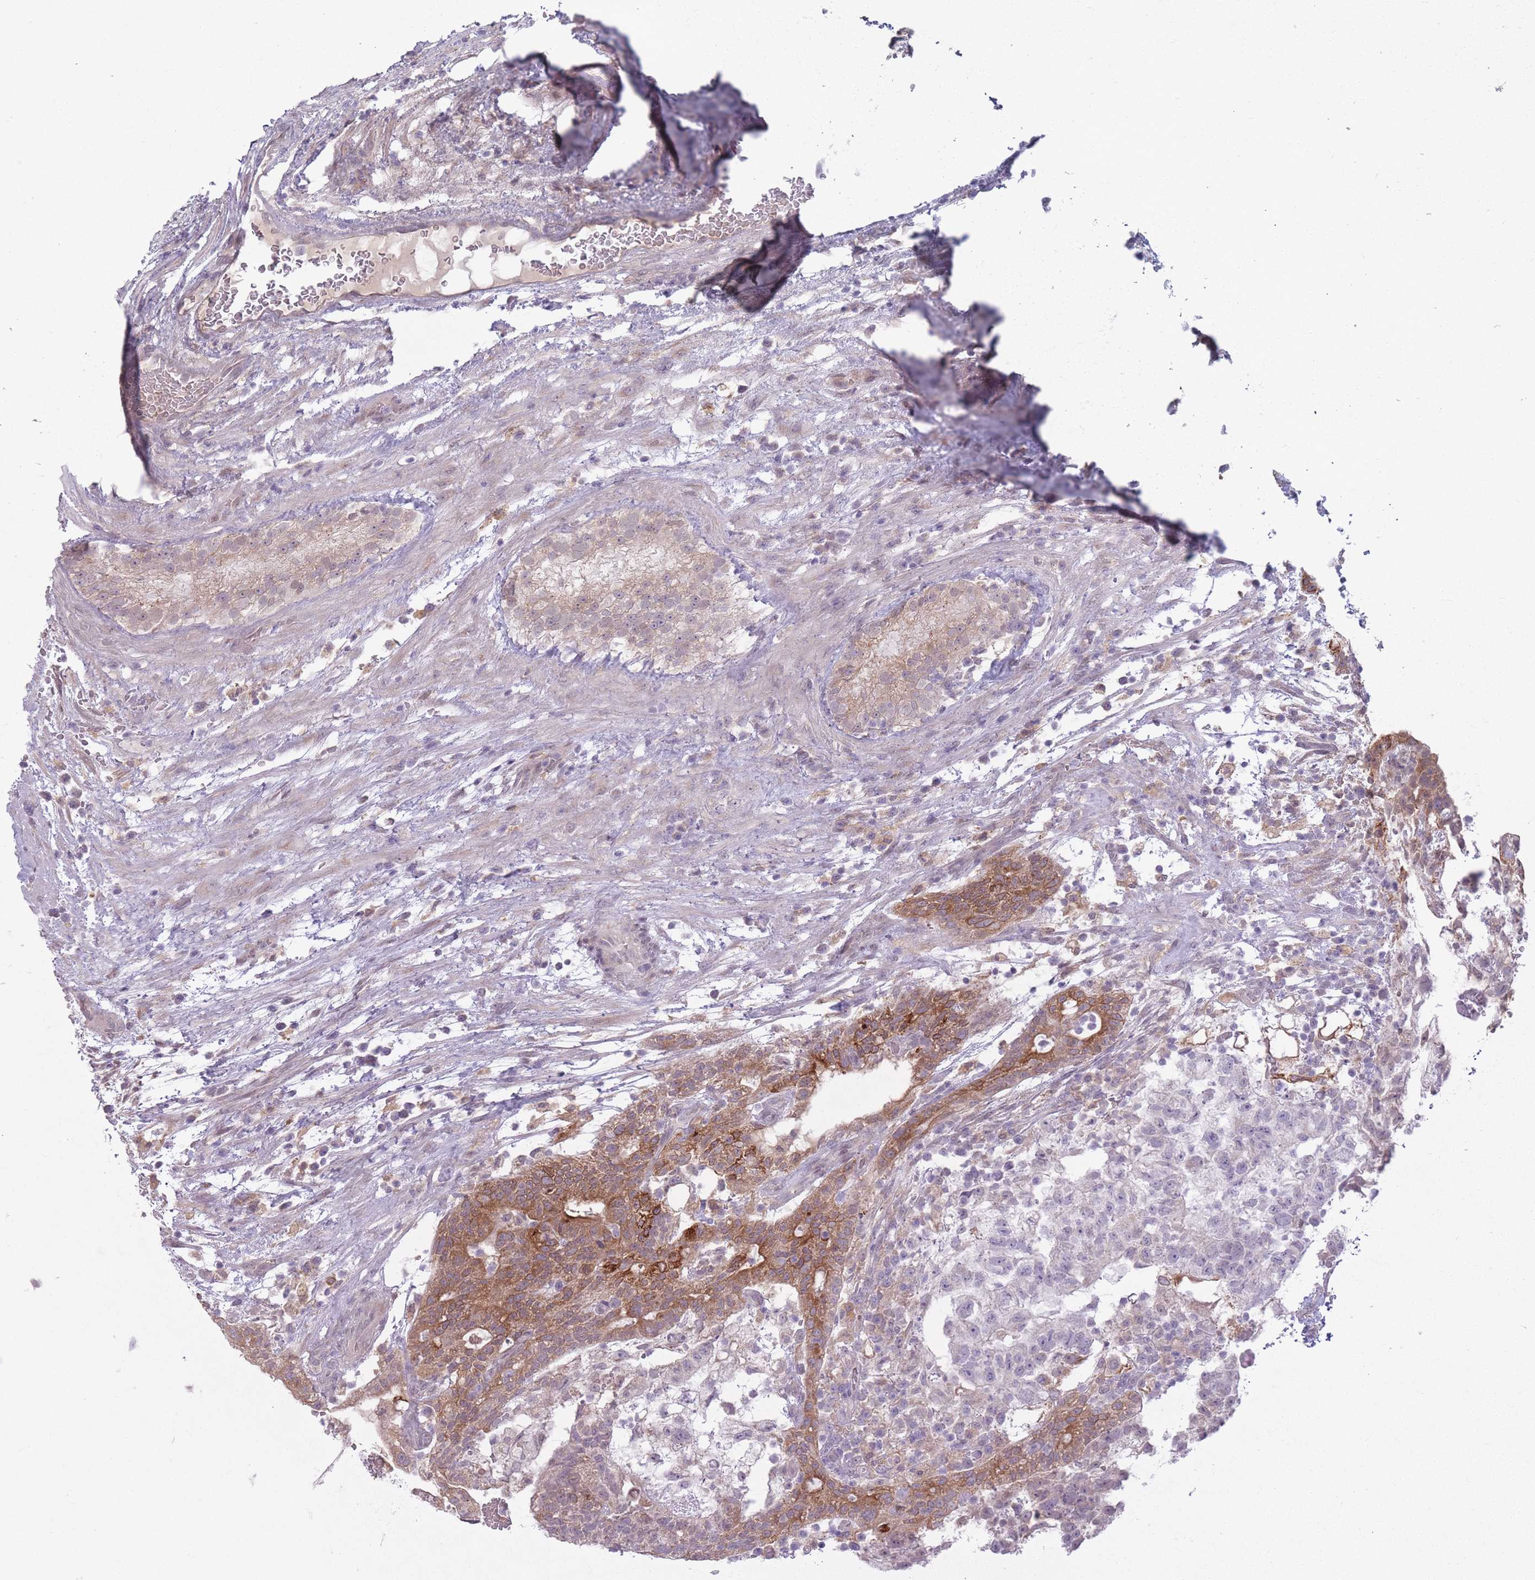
{"staining": {"intensity": "moderate", "quantity": "25%-75%", "location": "cytoplasmic/membranous"}, "tissue": "testis cancer", "cell_type": "Tumor cells", "image_type": "cancer", "snomed": [{"axis": "morphology", "description": "Normal tissue, NOS"}, {"axis": "morphology", "description": "Carcinoma, Embryonal, NOS"}, {"axis": "topography", "description": "Testis"}], "caption": "Immunohistochemical staining of testis embryonal carcinoma exhibits moderate cytoplasmic/membranous protein expression in about 25%-75% of tumor cells.", "gene": "ARPIN", "patient": {"sex": "male", "age": 32}}